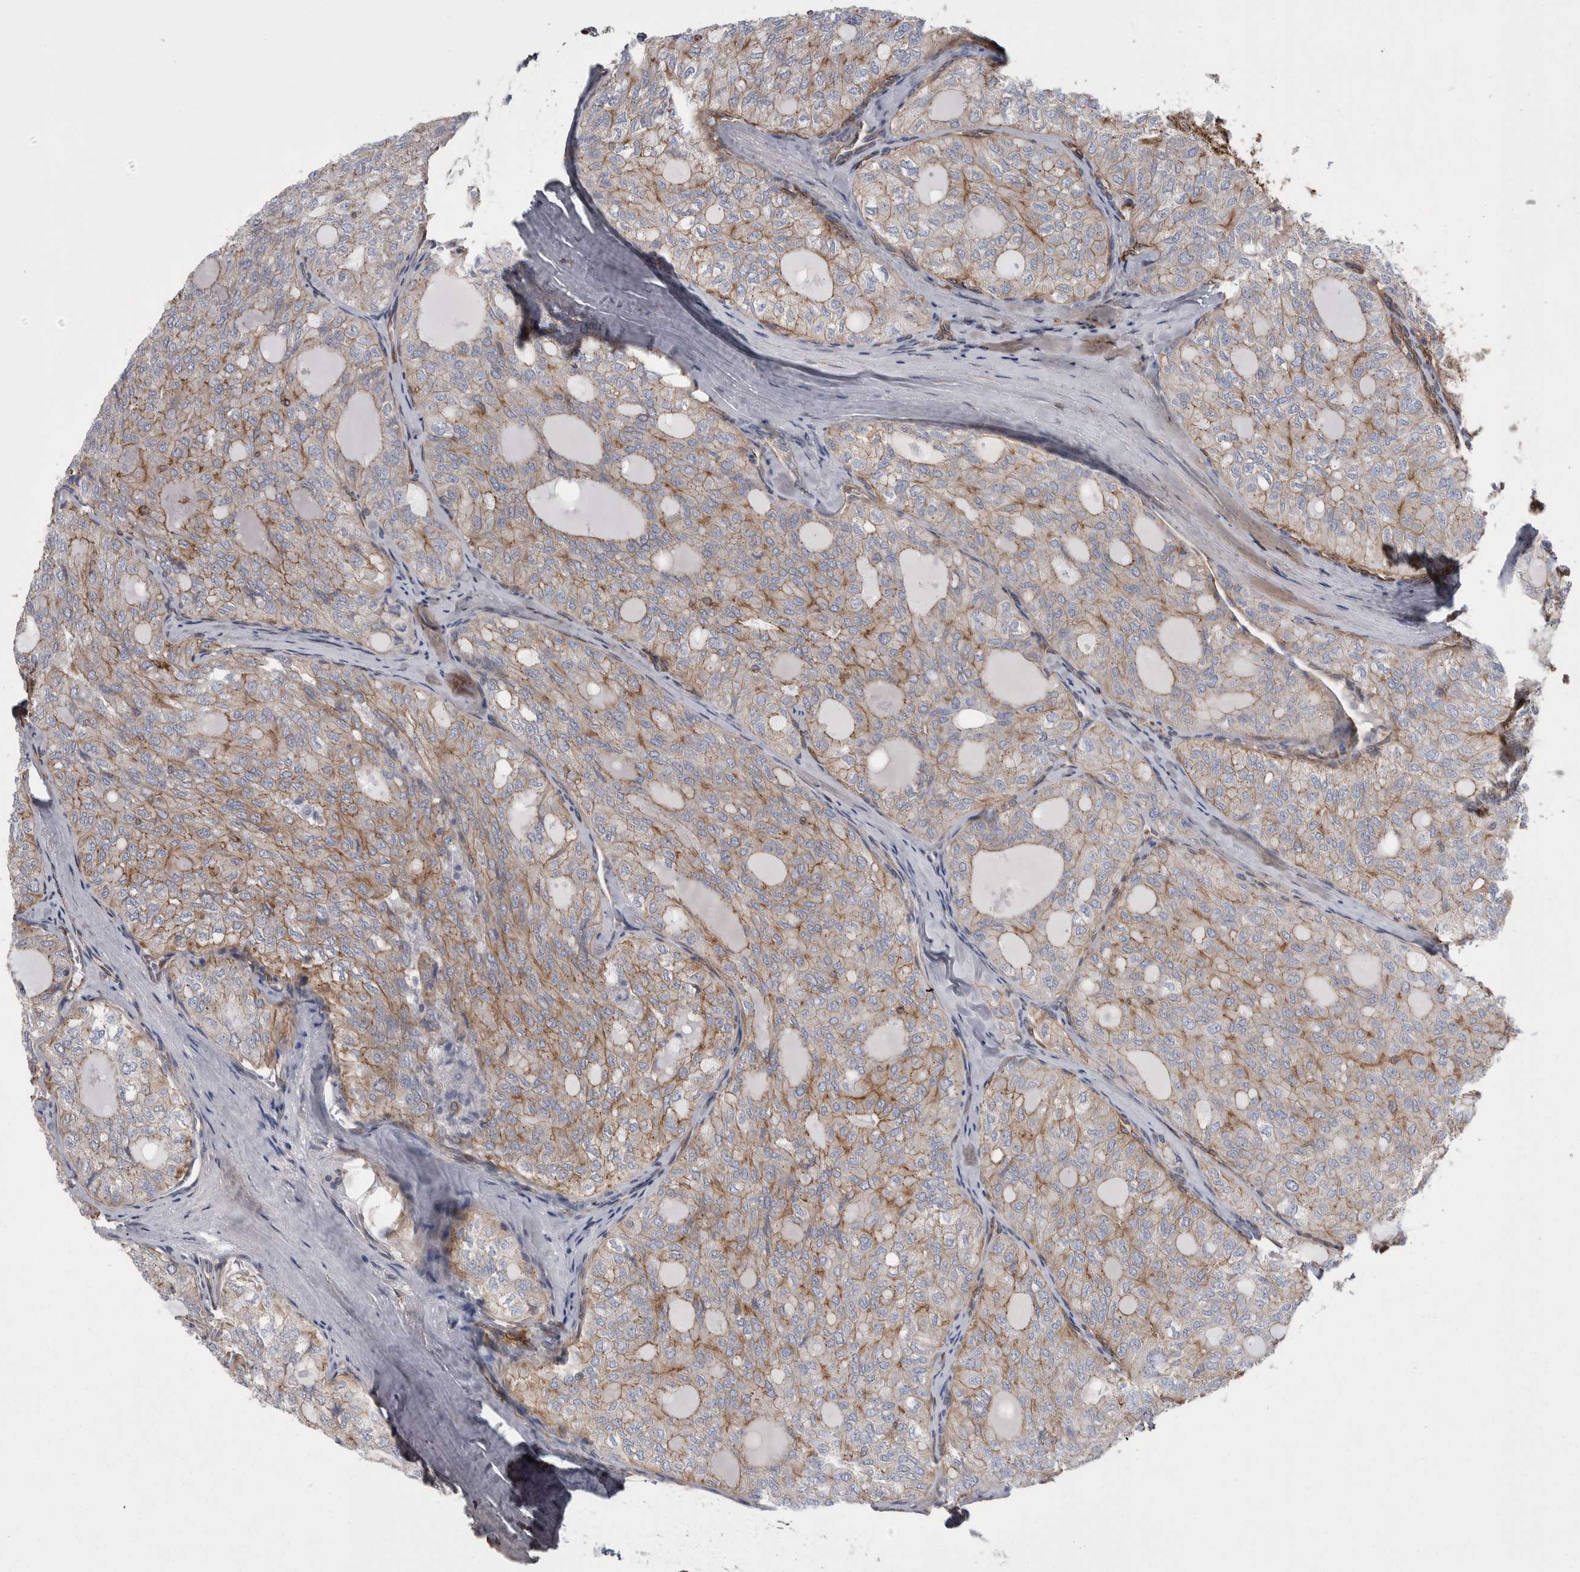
{"staining": {"intensity": "weak", "quantity": "25%-75%", "location": "cytoplasmic/membranous"}, "tissue": "thyroid cancer", "cell_type": "Tumor cells", "image_type": "cancer", "snomed": [{"axis": "morphology", "description": "Follicular adenoma carcinoma, NOS"}, {"axis": "topography", "description": "Thyroid gland"}], "caption": "This photomicrograph reveals IHC staining of human thyroid cancer, with low weak cytoplasmic/membranous expression in about 25%-75% of tumor cells.", "gene": "KIF12", "patient": {"sex": "male", "age": 75}}